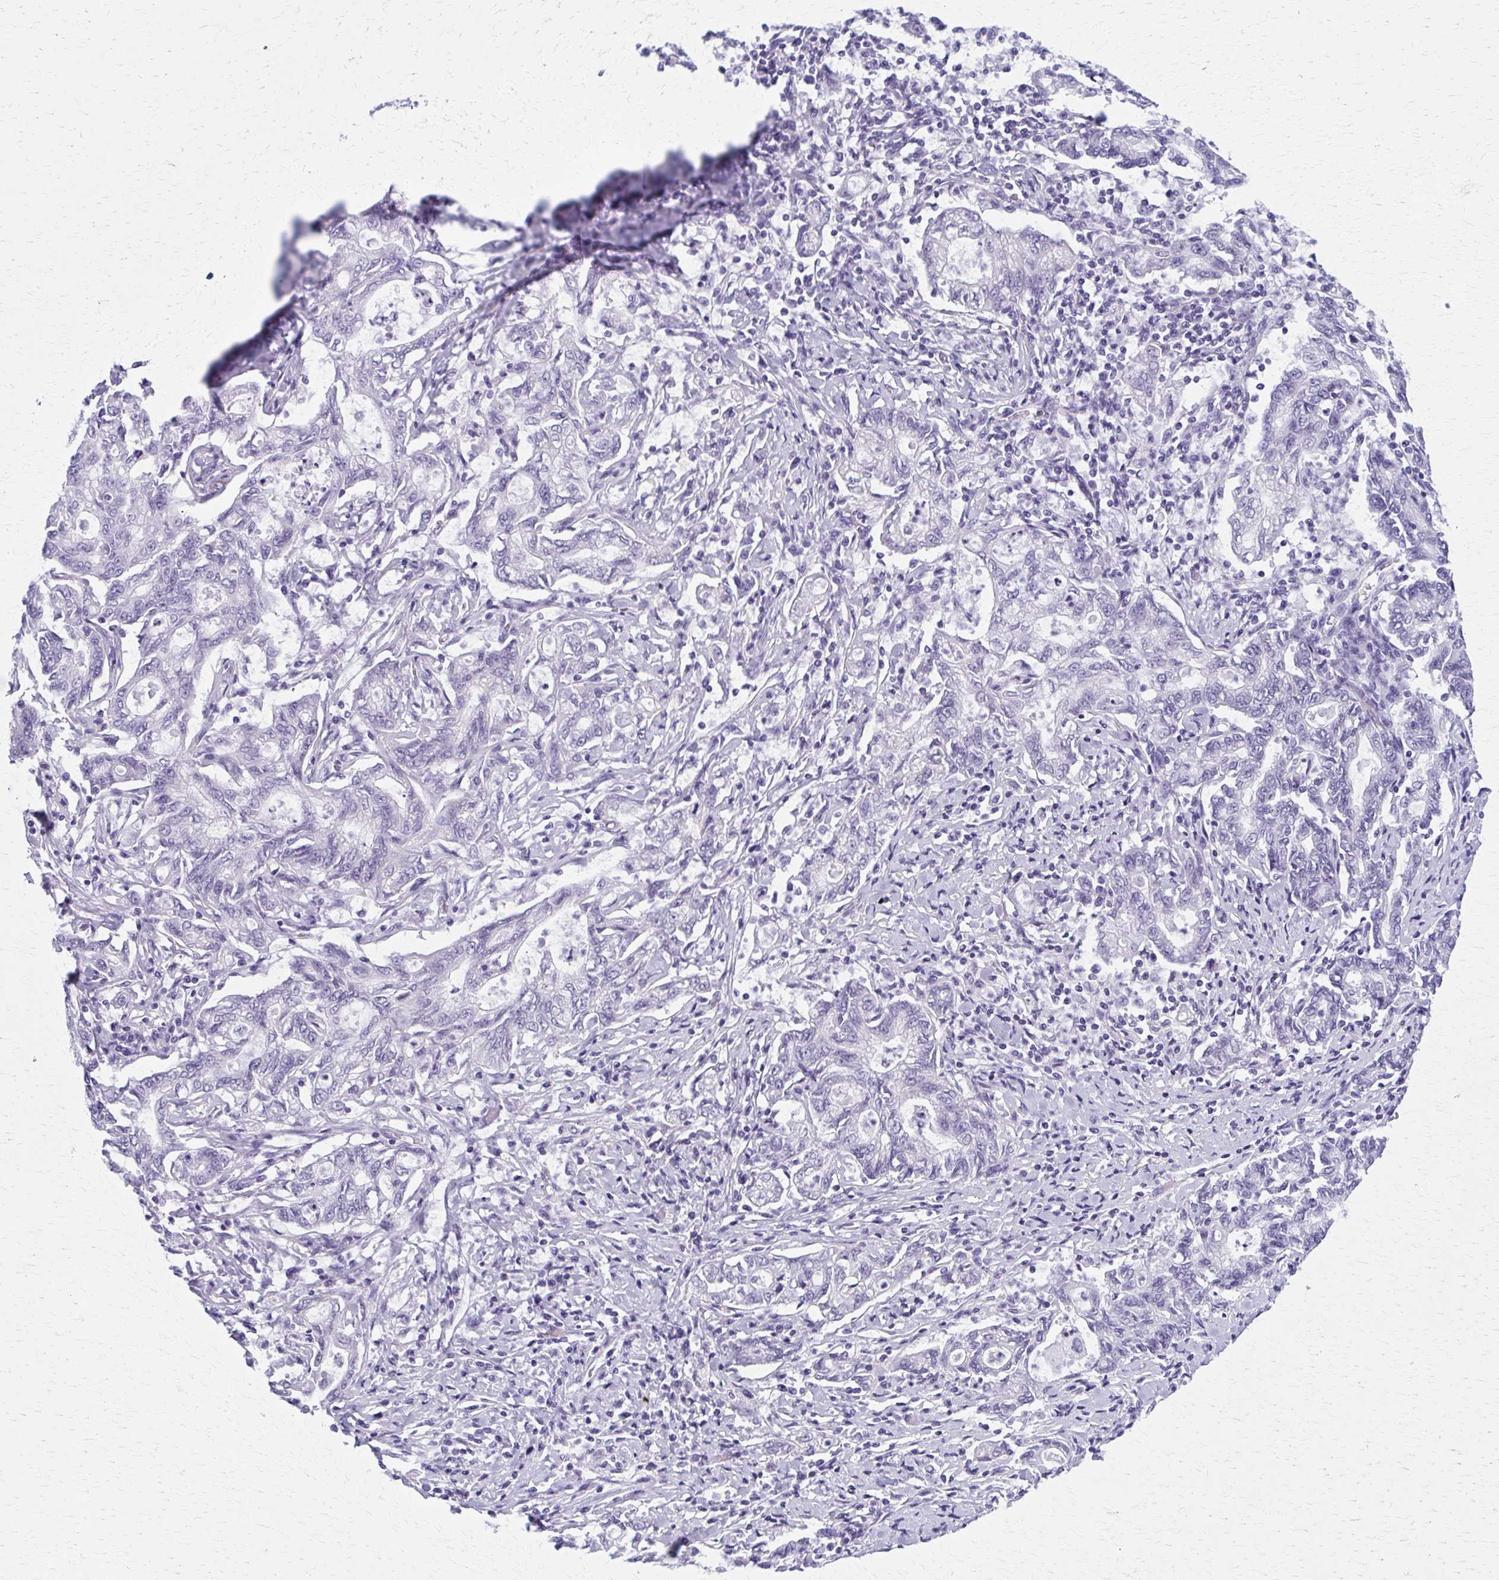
{"staining": {"intensity": "negative", "quantity": "none", "location": "none"}, "tissue": "stomach cancer", "cell_type": "Tumor cells", "image_type": "cancer", "snomed": [{"axis": "morphology", "description": "Adenocarcinoma, NOS"}, {"axis": "topography", "description": "Stomach, upper"}], "caption": "This histopathology image is of stomach cancer (adenocarcinoma) stained with immunohistochemistry (IHC) to label a protein in brown with the nuclei are counter-stained blue. There is no expression in tumor cells. (DAB (3,3'-diaminobenzidine) immunohistochemistry, high magnification).", "gene": "MPLKIP", "patient": {"sex": "female", "age": 79}}